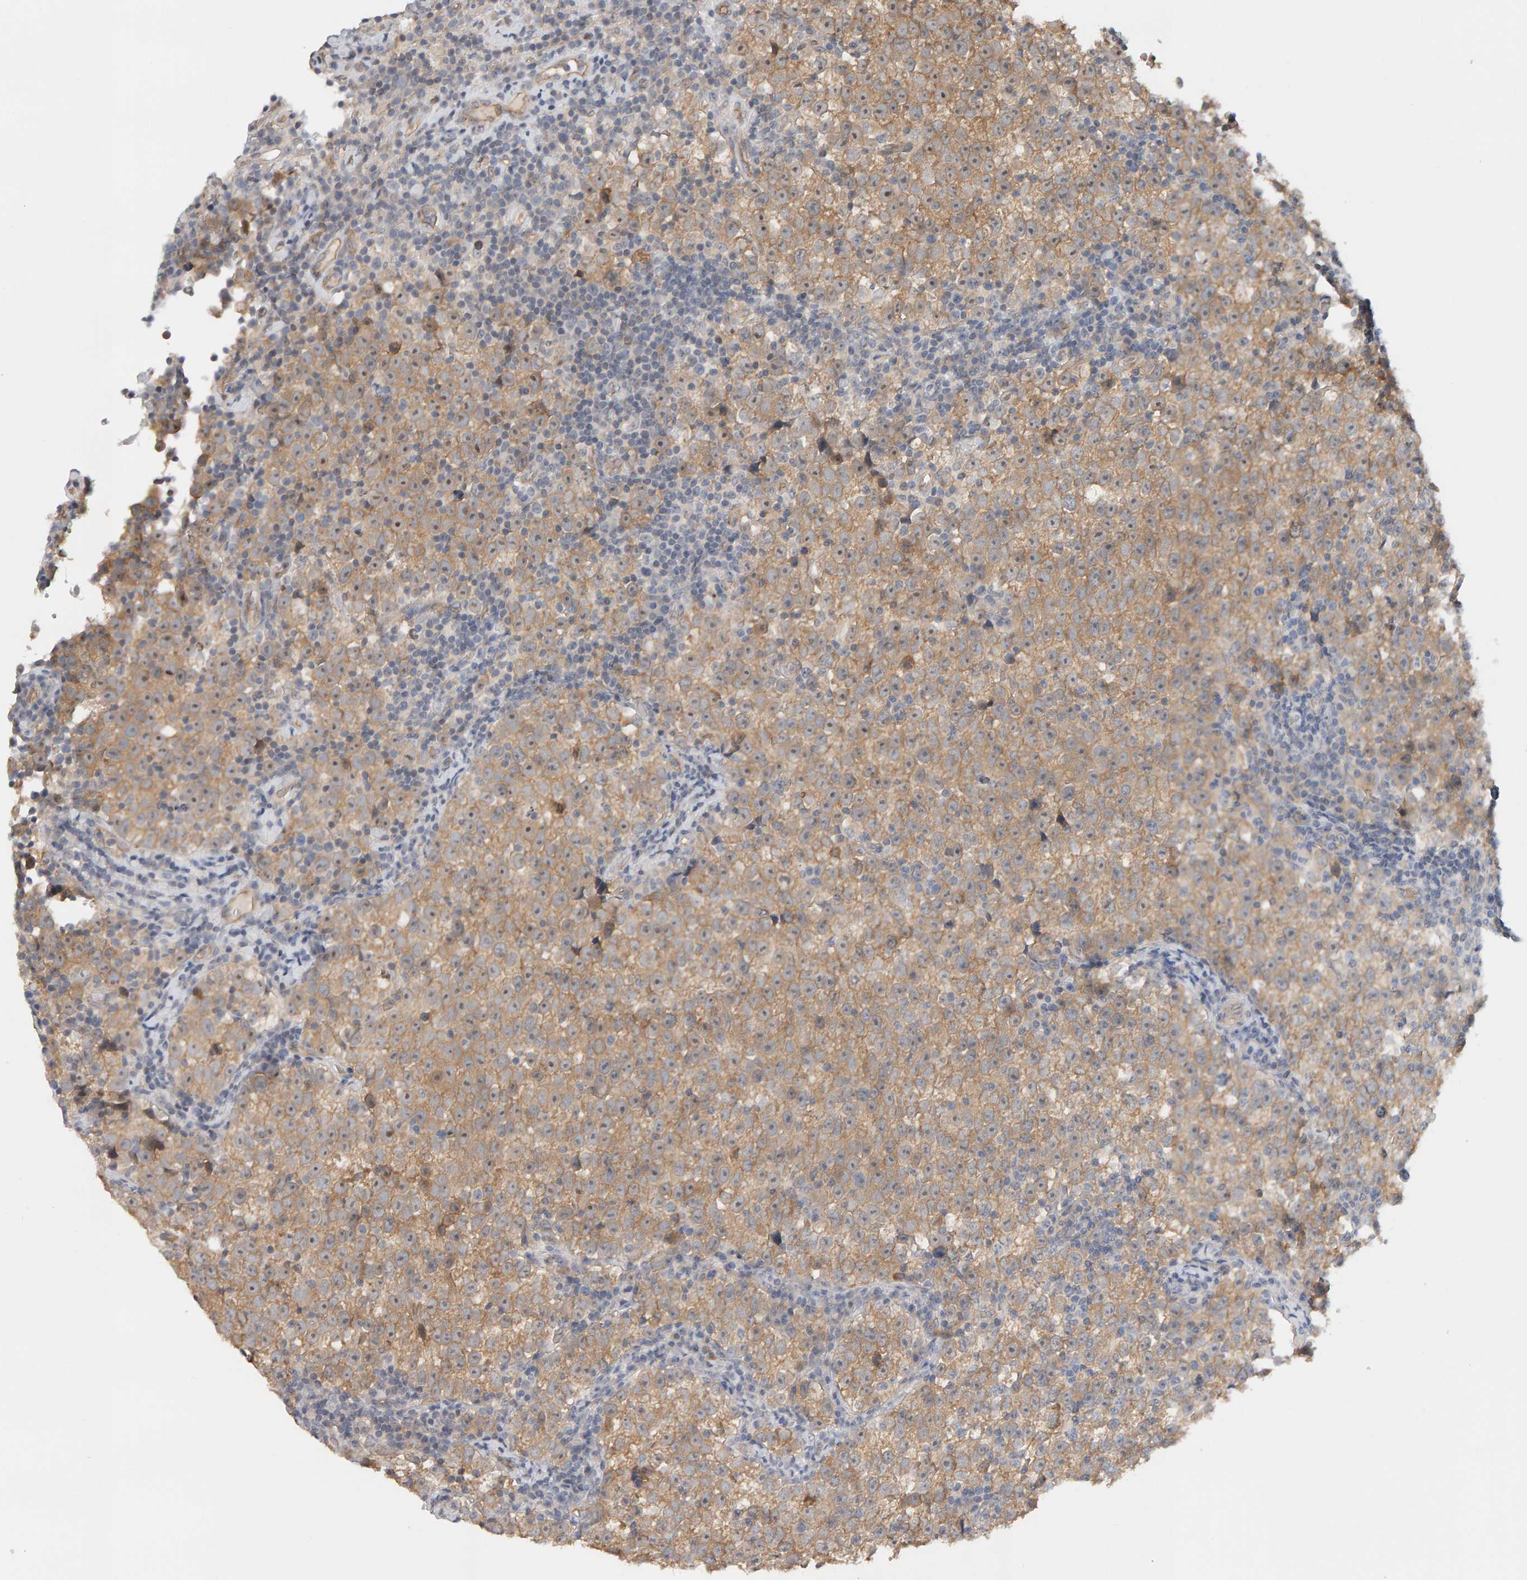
{"staining": {"intensity": "weak", "quantity": ">75%", "location": "cytoplasmic/membranous,nuclear"}, "tissue": "testis cancer", "cell_type": "Tumor cells", "image_type": "cancer", "snomed": [{"axis": "morphology", "description": "Normal tissue, NOS"}, {"axis": "morphology", "description": "Seminoma, NOS"}, {"axis": "topography", "description": "Testis"}], "caption": "Protein expression by immunohistochemistry (IHC) demonstrates weak cytoplasmic/membranous and nuclear staining in about >75% of tumor cells in seminoma (testis).", "gene": "PPP1R16A", "patient": {"sex": "male", "age": 43}}